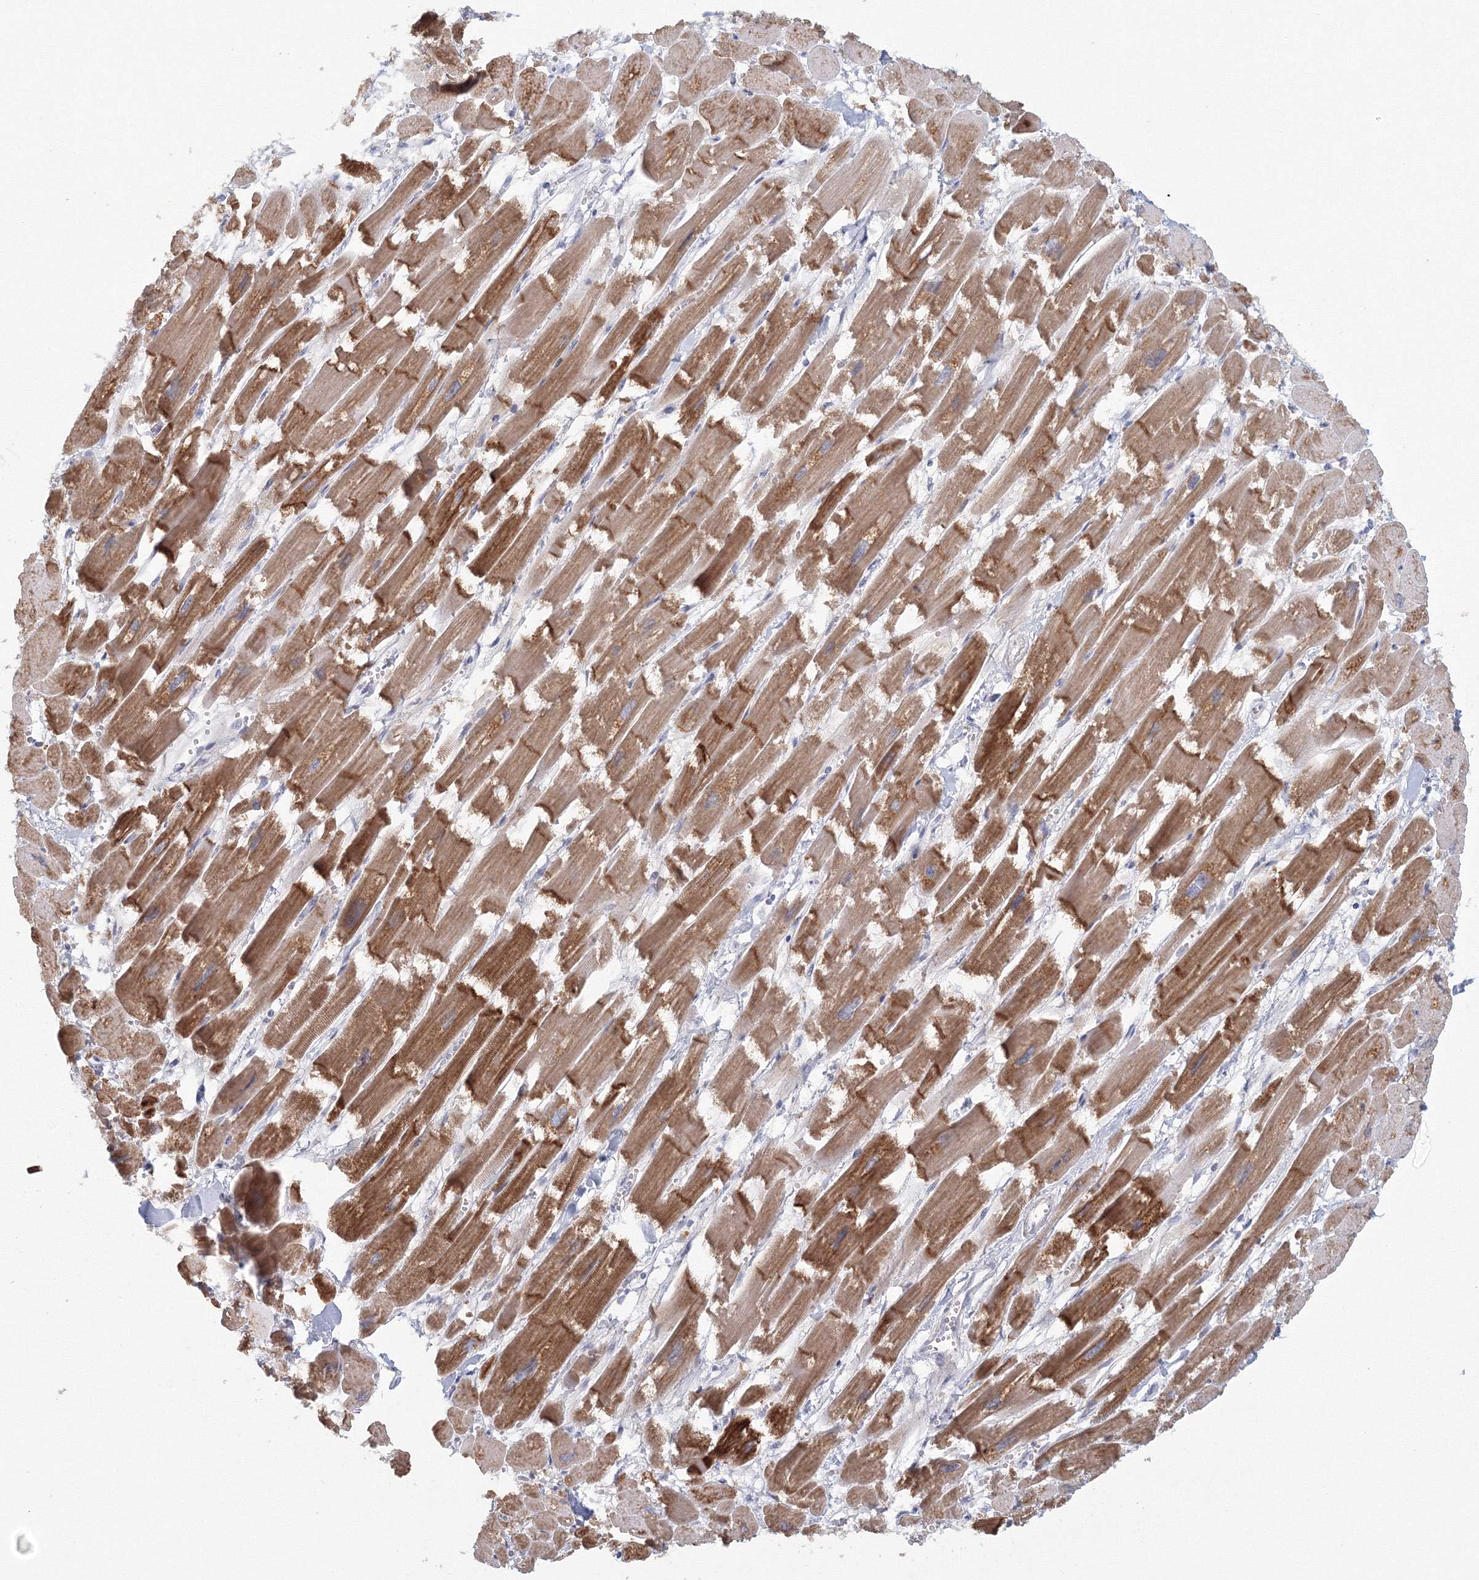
{"staining": {"intensity": "moderate", "quantity": ">75%", "location": "cytoplasmic/membranous"}, "tissue": "heart muscle", "cell_type": "Cardiomyocytes", "image_type": "normal", "snomed": [{"axis": "morphology", "description": "Normal tissue, NOS"}, {"axis": "topography", "description": "Heart"}], "caption": "Immunohistochemical staining of unremarkable heart muscle reveals moderate cytoplasmic/membranous protein staining in approximately >75% of cardiomyocytes.", "gene": "TACC2", "patient": {"sex": "male", "age": 54}}